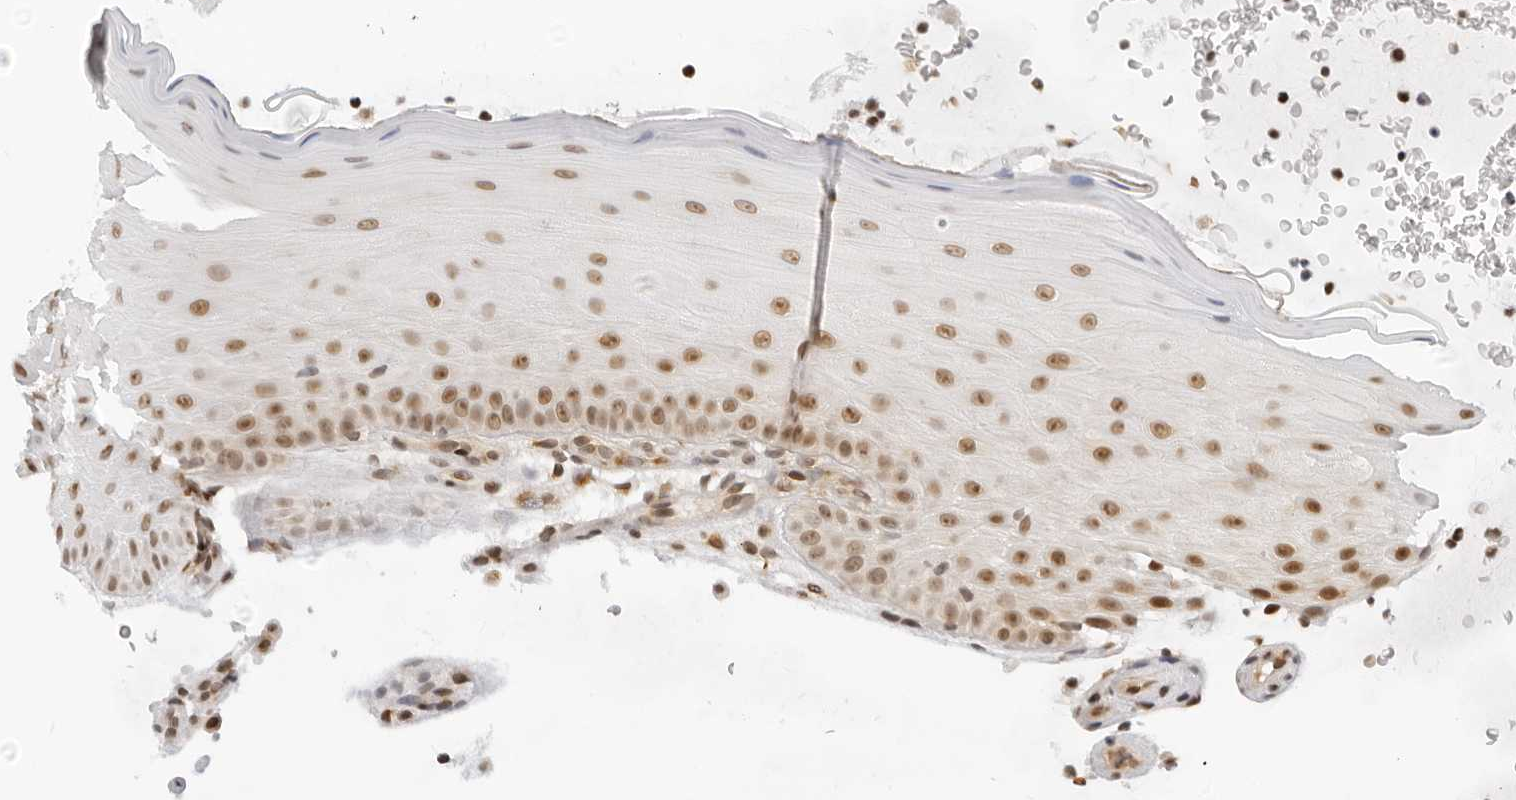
{"staining": {"intensity": "moderate", "quantity": "25%-75%", "location": "nuclear"}, "tissue": "oral mucosa", "cell_type": "Squamous epithelial cells", "image_type": "normal", "snomed": [{"axis": "morphology", "description": "Normal tissue, NOS"}, {"axis": "topography", "description": "Oral tissue"}], "caption": "Immunohistochemistry photomicrograph of unremarkable human oral mucosa stained for a protein (brown), which exhibits medium levels of moderate nuclear expression in about 25%-75% of squamous epithelial cells.", "gene": "TOX4", "patient": {"sex": "male", "age": 13}}